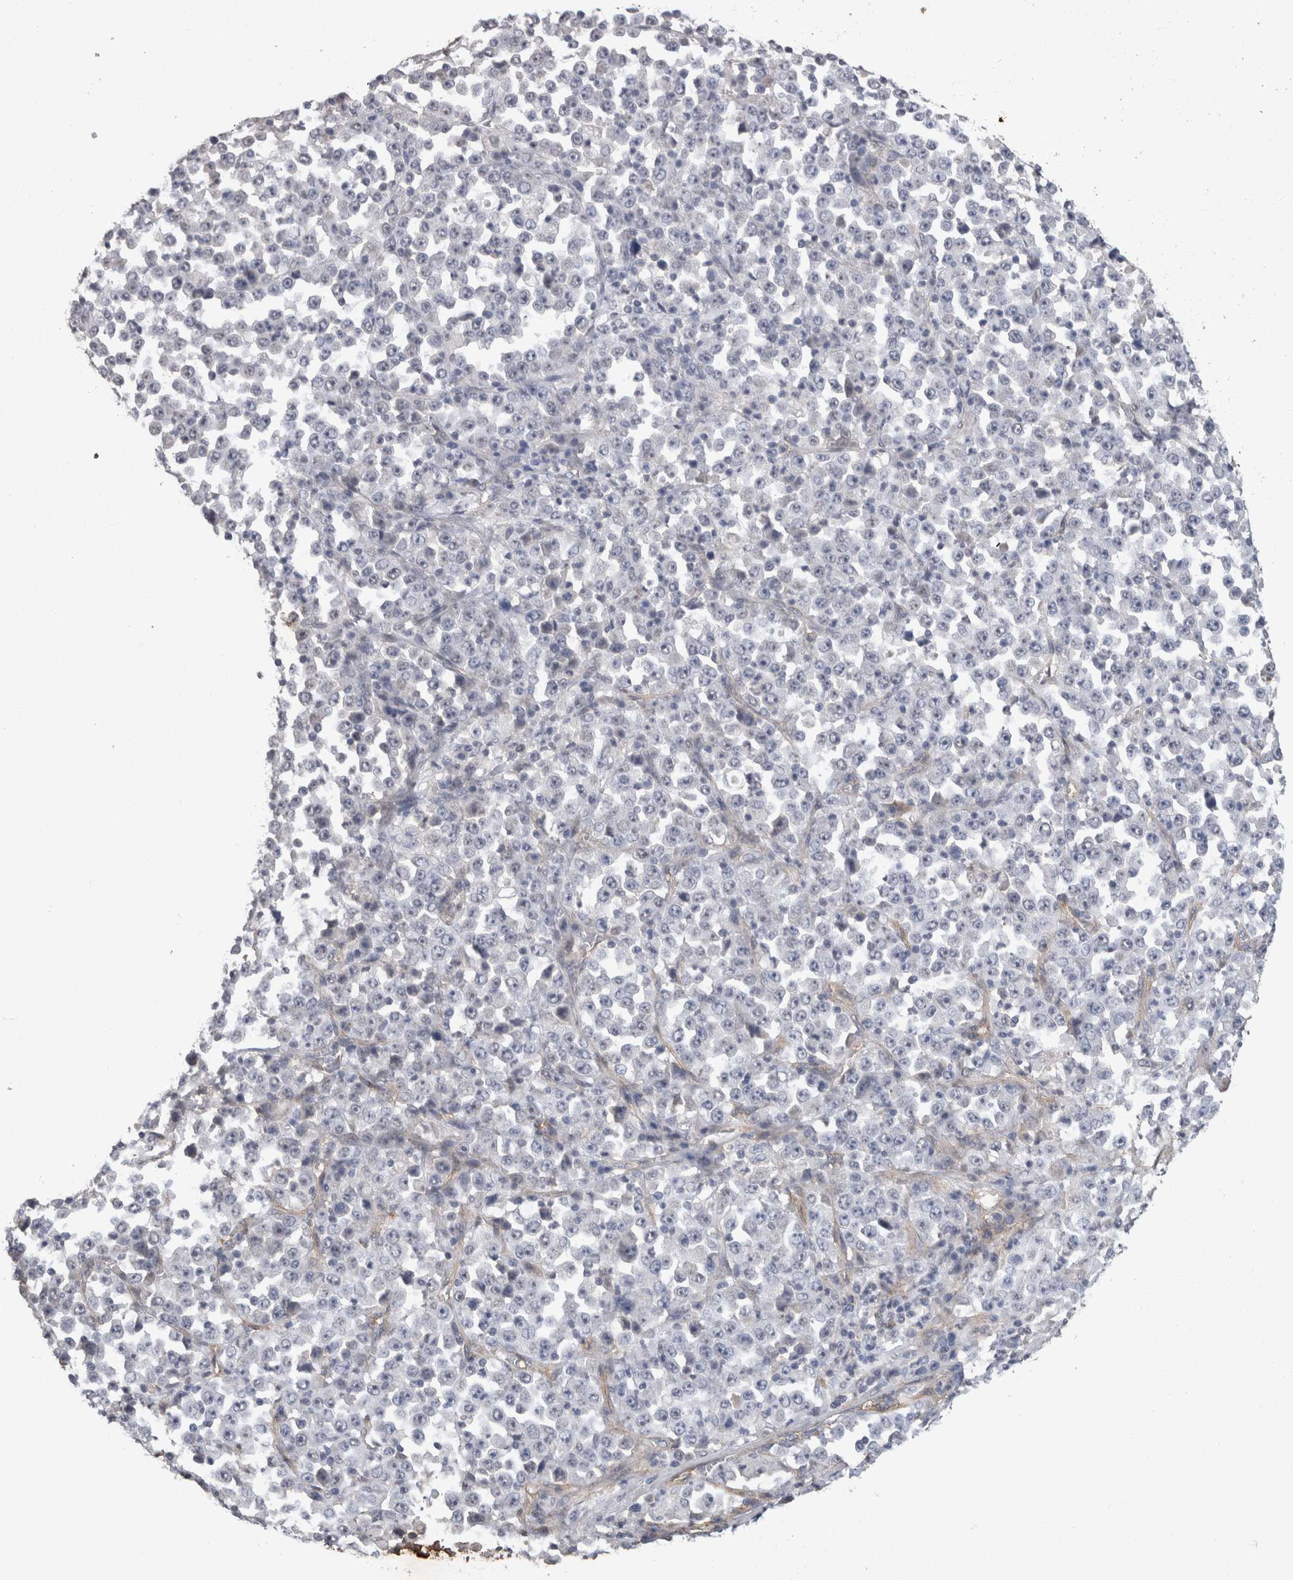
{"staining": {"intensity": "negative", "quantity": "none", "location": "none"}, "tissue": "stomach cancer", "cell_type": "Tumor cells", "image_type": "cancer", "snomed": [{"axis": "morphology", "description": "Normal tissue, NOS"}, {"axis": "morphology", "description": "Adenocarcinoma, NOS"}, {"axis": "topography", "description": "Stomach, upper"}, {"axis": "topography", "description": "Stomach"}], "caption": "IHC histopathology image of adenocarcinoma (stomach) stained for a protein (brown), which shows no positivity in tumor cells.", "gene": "RECK", "patient": {"sex": "male", "age": 59}}